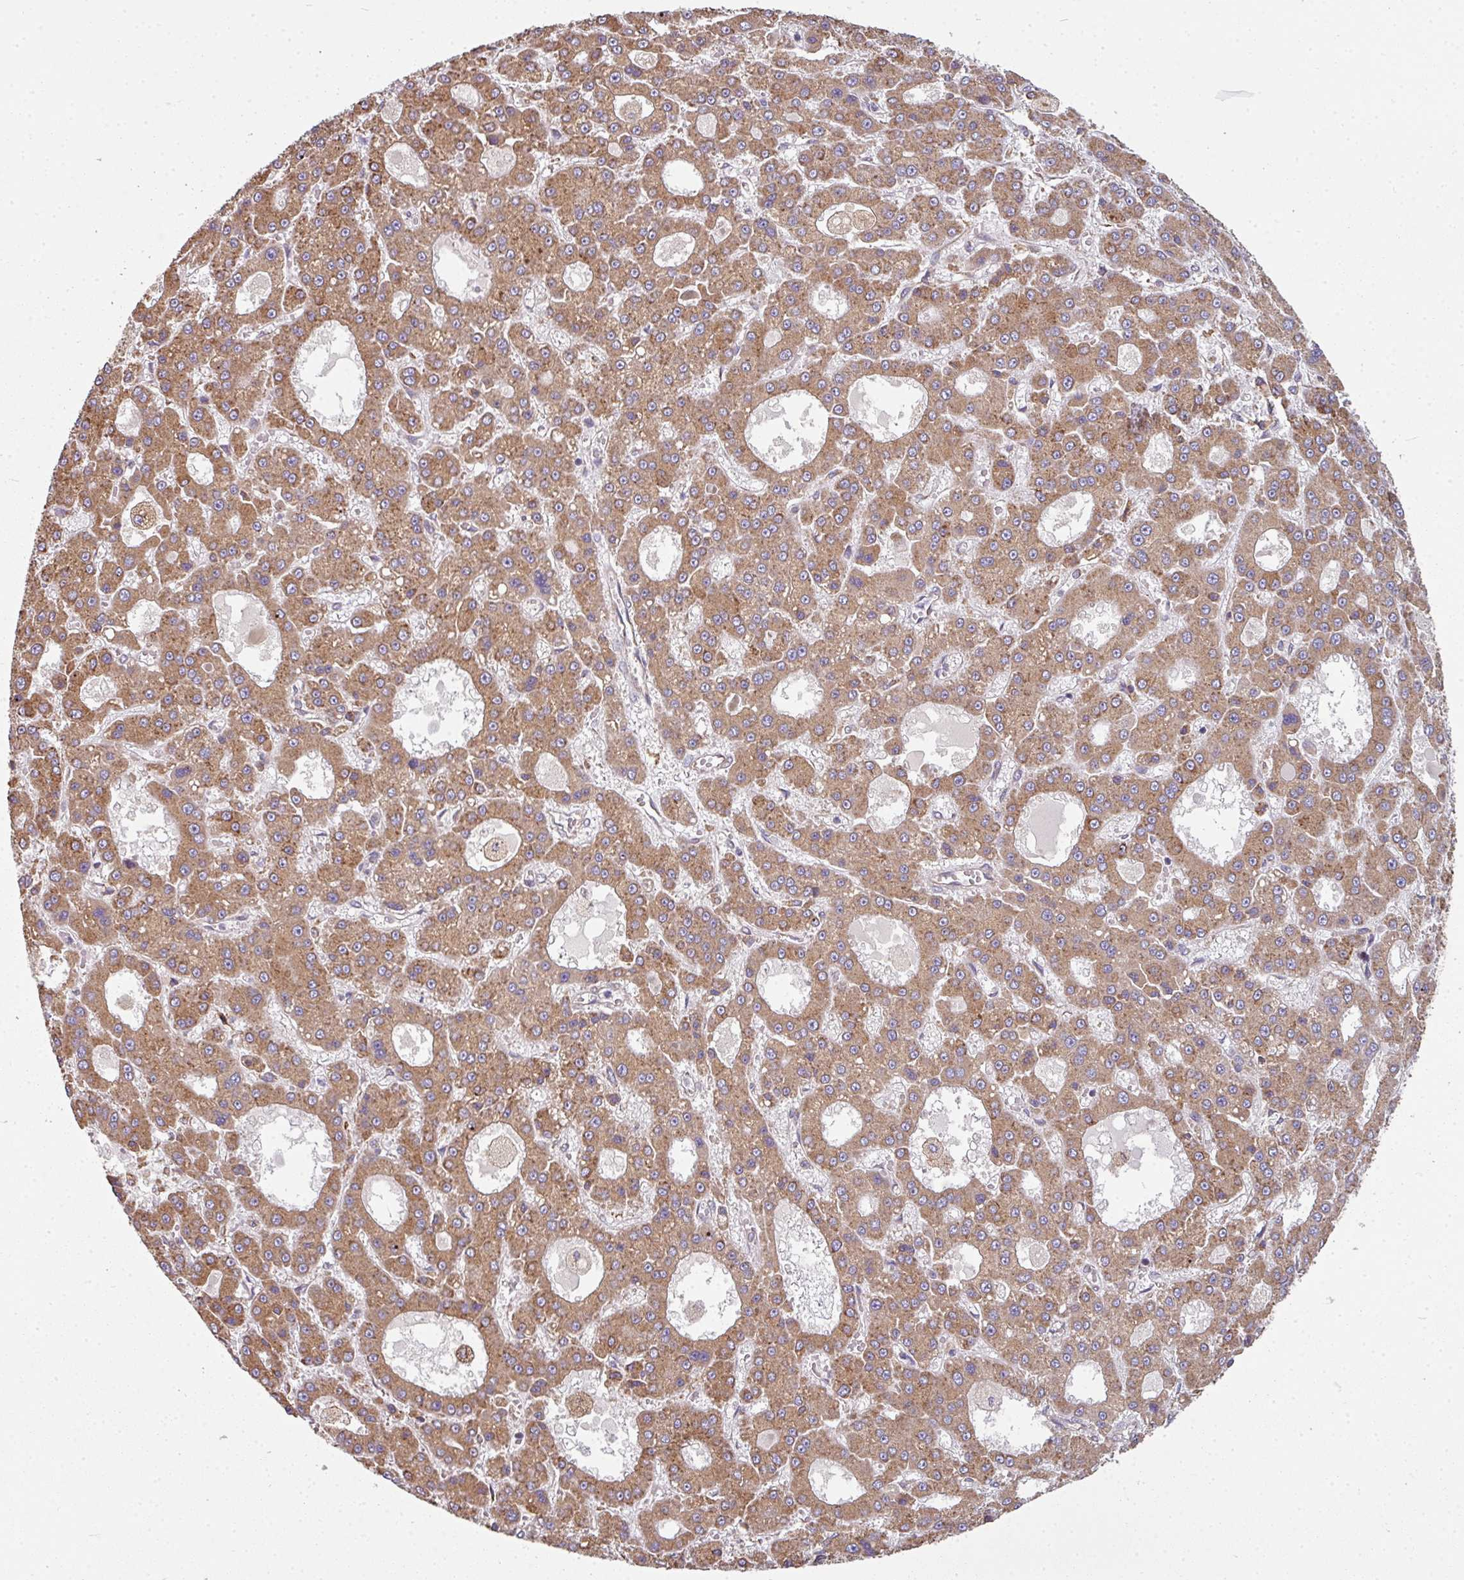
{"staining": {"intensity": "moderate", "quantity": ">75%", "location": "cytoplasmic/membranous"}, "tissue": "liver cancer", "cell_type": "Tumor cells", "image_type": "cancer", "snomed": [{"axis": "morphology", "description": "Carcinoma, Hepatocellular, NOS"}, {"axis": "topography", "description": "Liver"}], "caption": "Immunohistochemical staining of liver cancer (hepatocellular carcinoma) reveals medium levels of moderate cytoplasmic/membranous protein expression in approximately >75% of tumor cells.", "gene": "FAT4", "patient": {"sex": "male", "age": 70}}